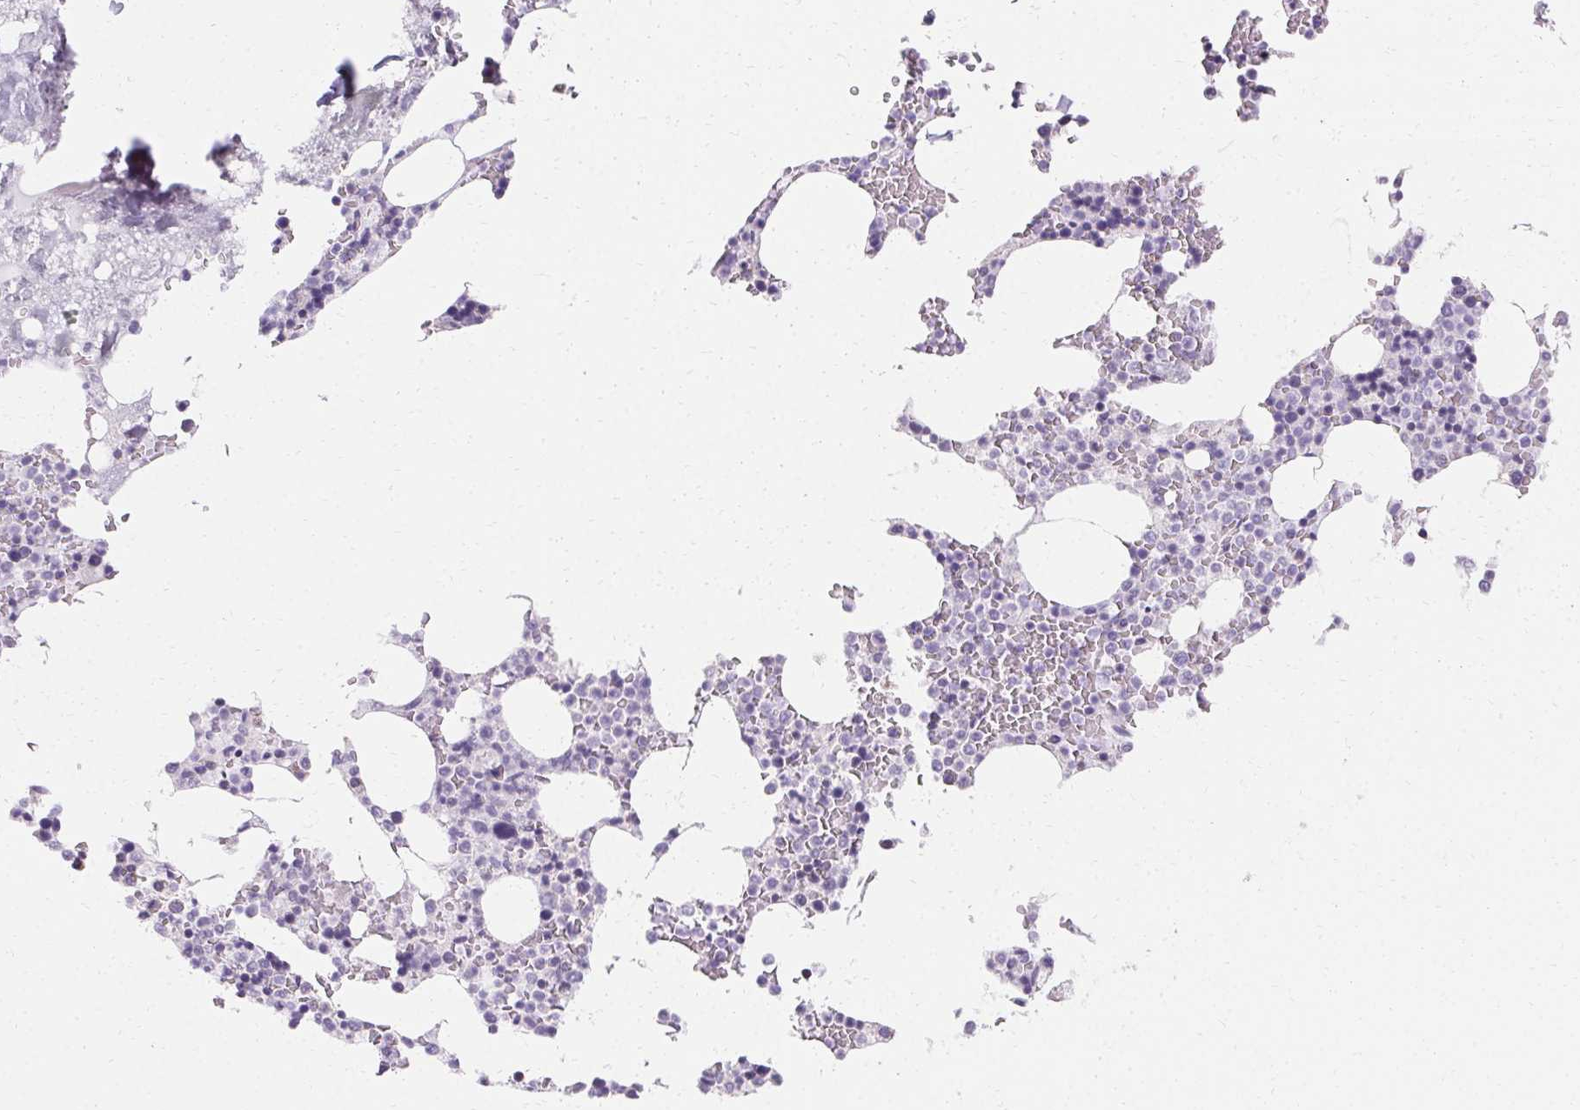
{"staining": {"intensity": "negative", "quantity": "none", "location": "none"}, "tissue": "bone marrow", "cell_type": "Hematopoietic cells", "image_type": "normal", "snomed": [{"axis": "morphology", "description": "Normal tissue, NOS"}, {"axis": "topography", "description": "Bone marrow"}], "caption": "Immunohistochemistry (IHC) photomicrograph of unremarkable bone marrow: bone marrow stained with DAB (3,3'-diaminobenzidine) exhibits no significant protein staining in hematopoietic cells.", "gene": "ASGR2", "patient": {"sex": "female", "age": 42}}